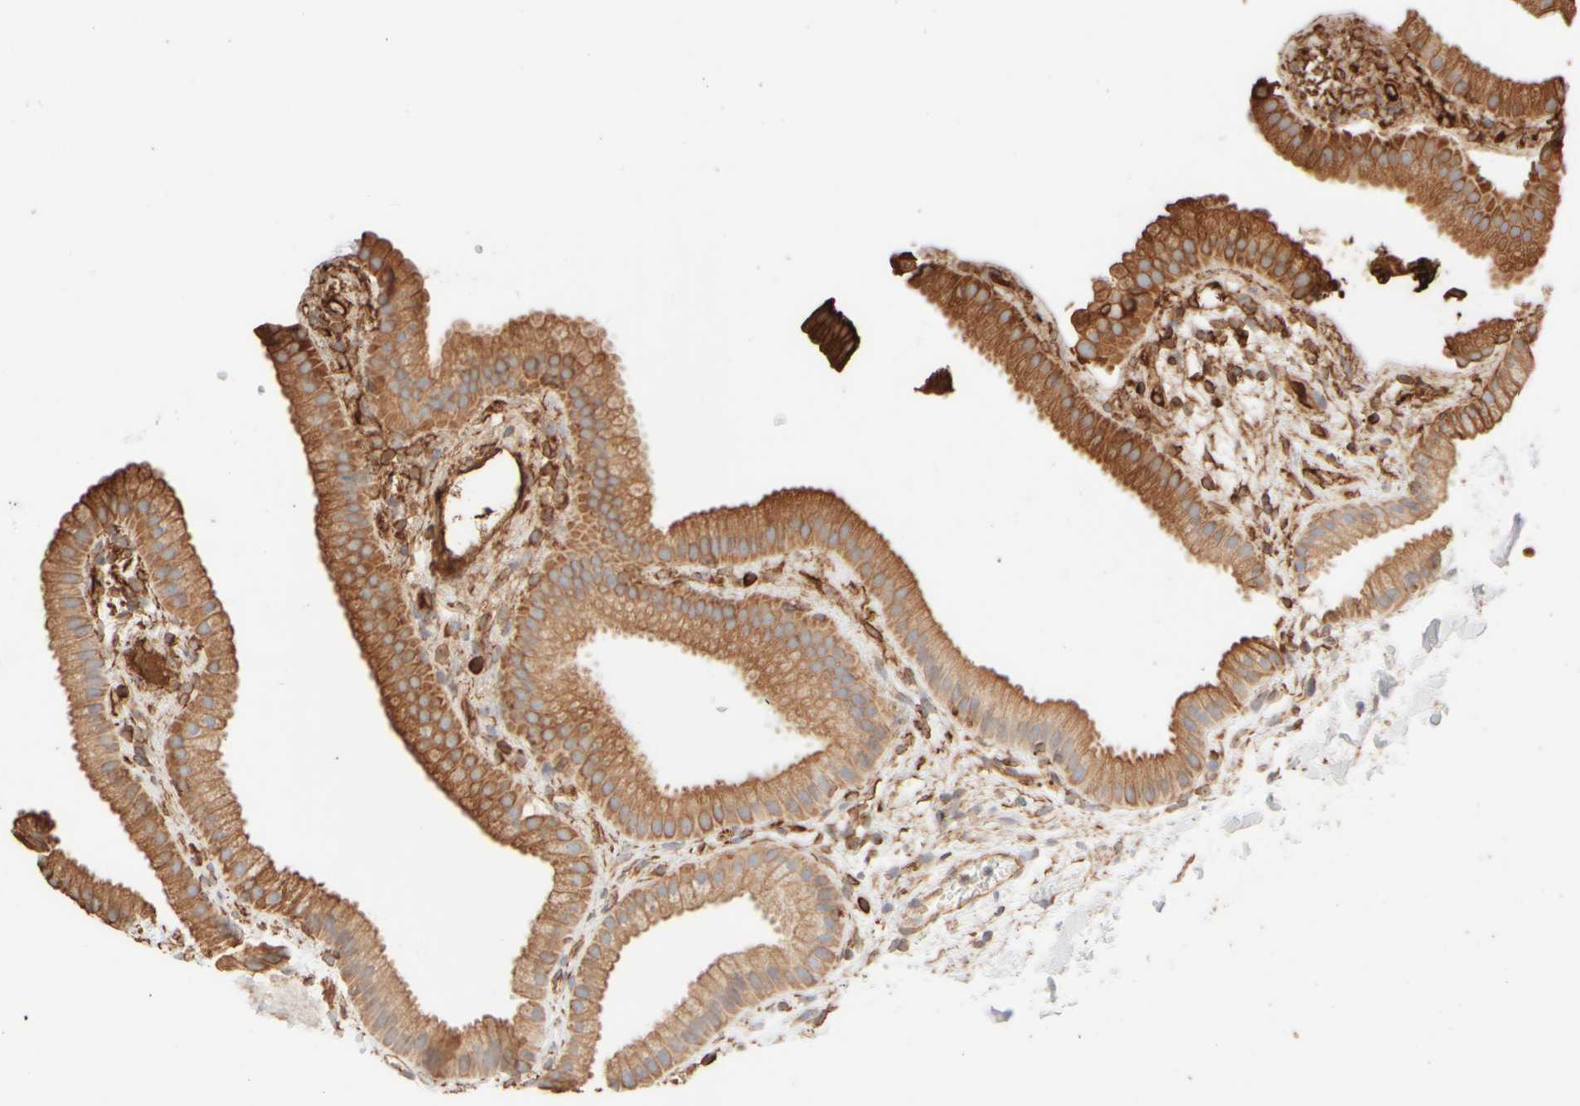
{"staining": {"intensity": "moderate", "quantity": ">75%", "location": "cytoplasmic/membranous"}, "tissue": "gallbladder", "cell_type": "Glandular cells", "image_type": "normal", "snomed": [{"axis": "morphology", "description": "Normal tissue, NOS"}, {"axis": "topography", "description": "Gallbladder"}], "caption": "Glandular cells display medium levels of moderate cytoplasmic/membranous positivity in approximately >75% of cells in benign human gallbladder.", "gene": "KRT15", "patient": {"sex": "female", "age": 64}}